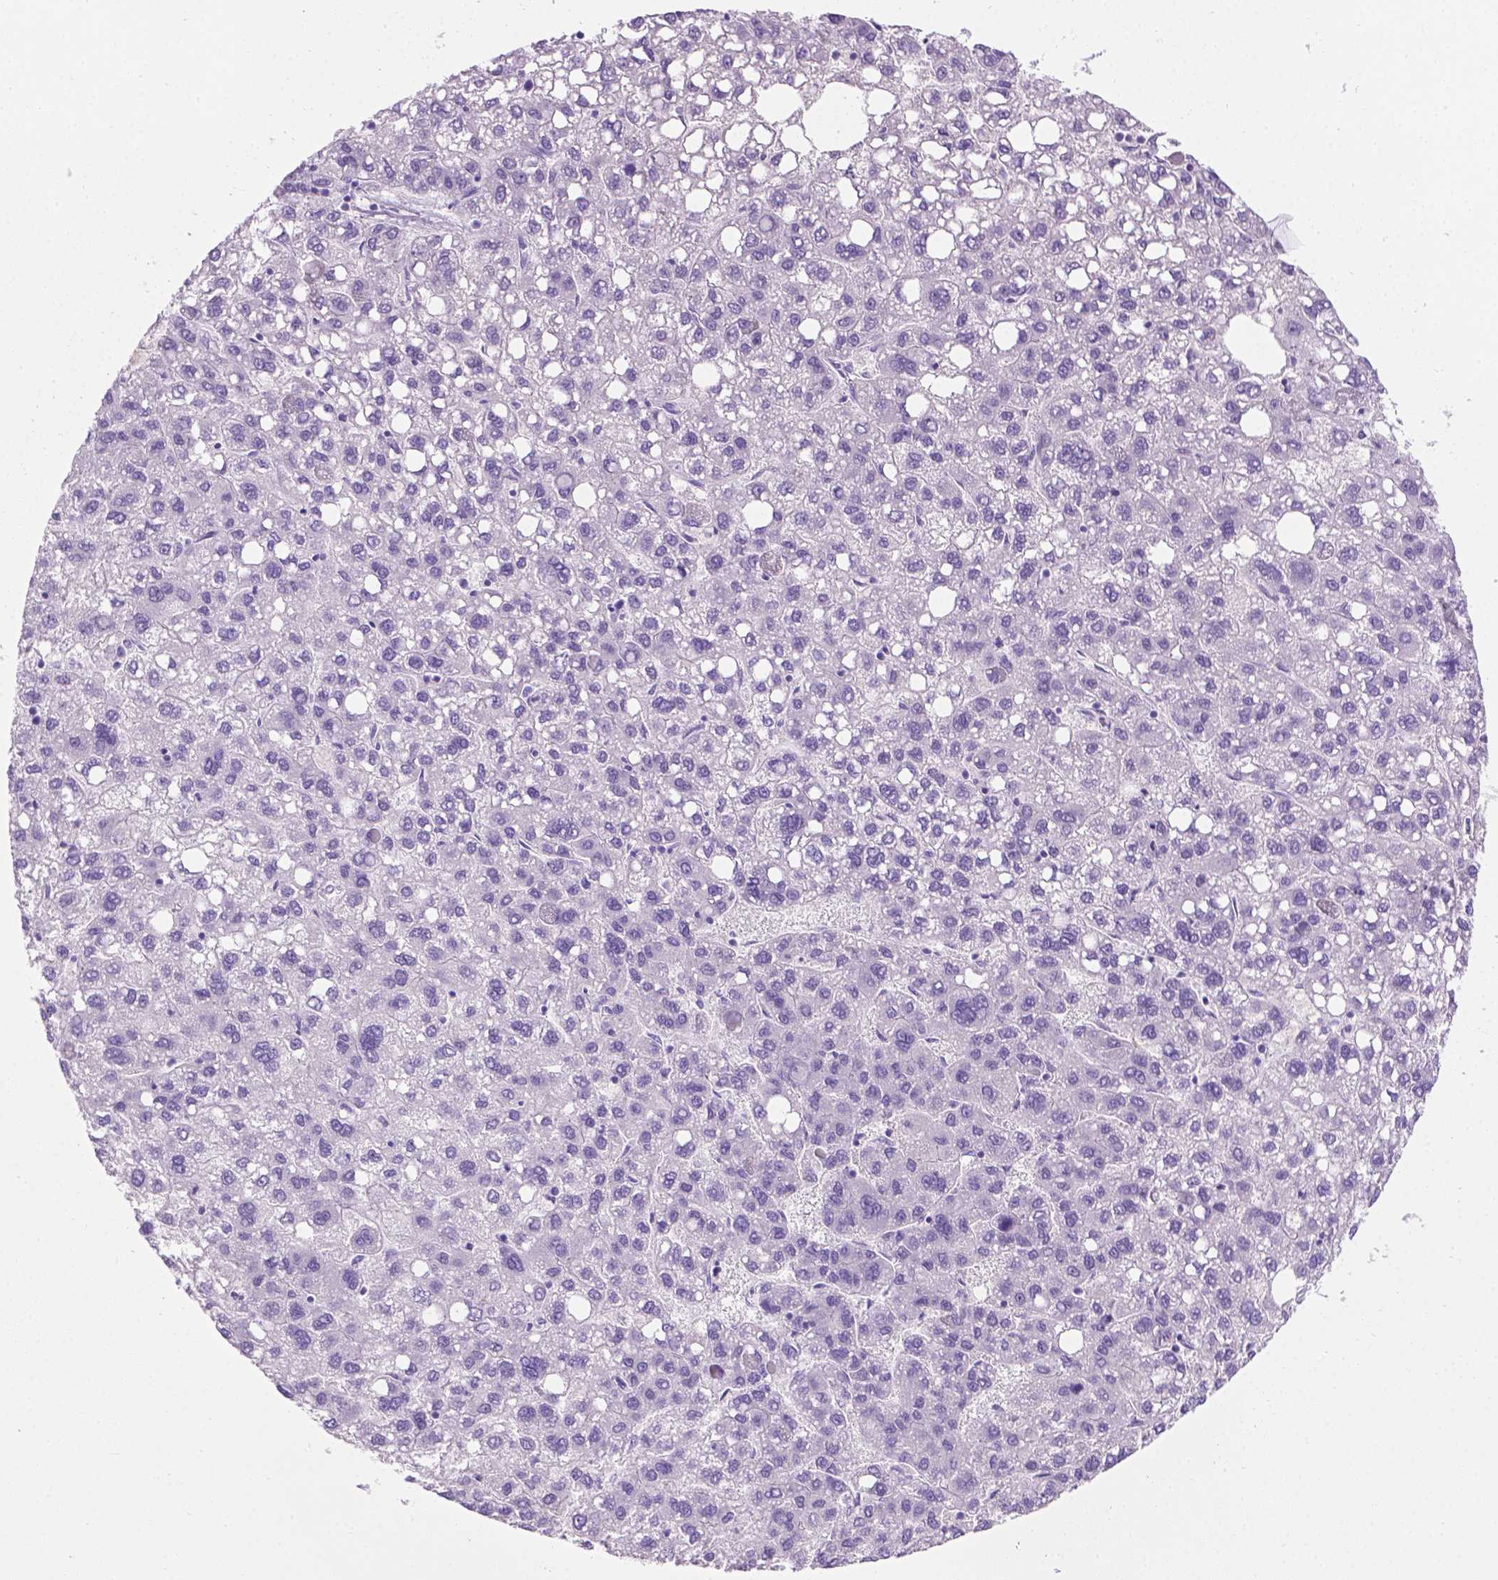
{"staining": {"intensity": "negative", "quantity": "none", "location": "none"}, "tissue": "liver cancer", "cell_type": "Tumor cells", "image_type": "cancer", "snomed": [{"axis": "morphology", "description": "Carcinoma, Hepatocellular, NOS"}, {"axis": "topography", "description": "Liver"}], "caption": "This is an IHC micrograph of human liver cancer (hepatocellular carcinoma). There is no expression in tumor cells.", "gene": "LELP1", "patient": {"sex": "female", "age": 82}}